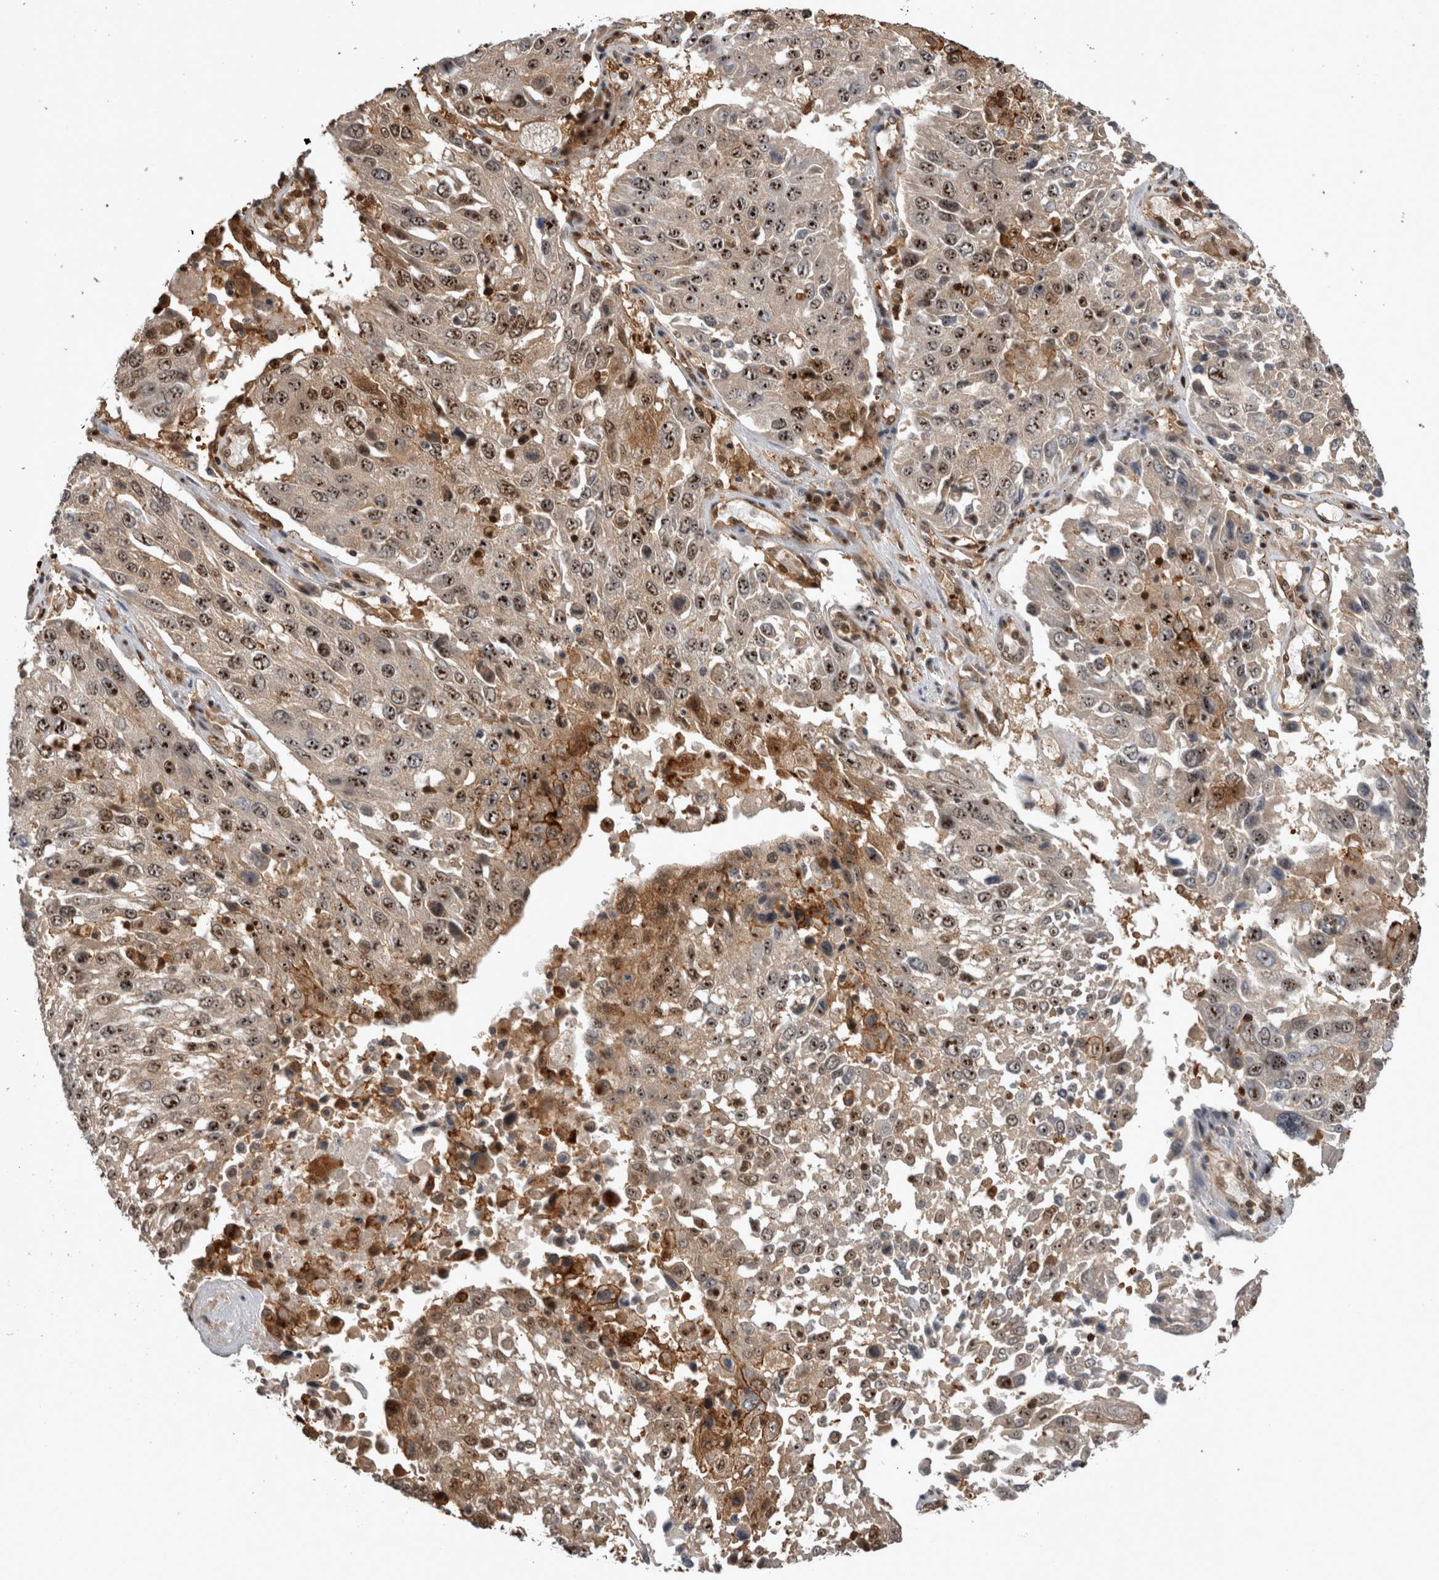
{"staining": {"intensity": "strong", "quantity": ">75%", "location": "cytoplasmic/membranous,nuclear"}, "tissue": "lung cancer", "cell_type": "Tumor cells", "image_type": "cancer", "snomed": [{"axis": "morphology", "description": "Squamous cell carcinoma, NOS"}, {"axis": "topography", "description": "Lung"}], "caption": "Tumor cells demonstrate strong cytoplasmic/membranous and nuclear staining in approximately >75% of cells in lung squamous cell carcinoma.", "gene": "TDRD7", "patient": {"sex": "male", "age": 65}}